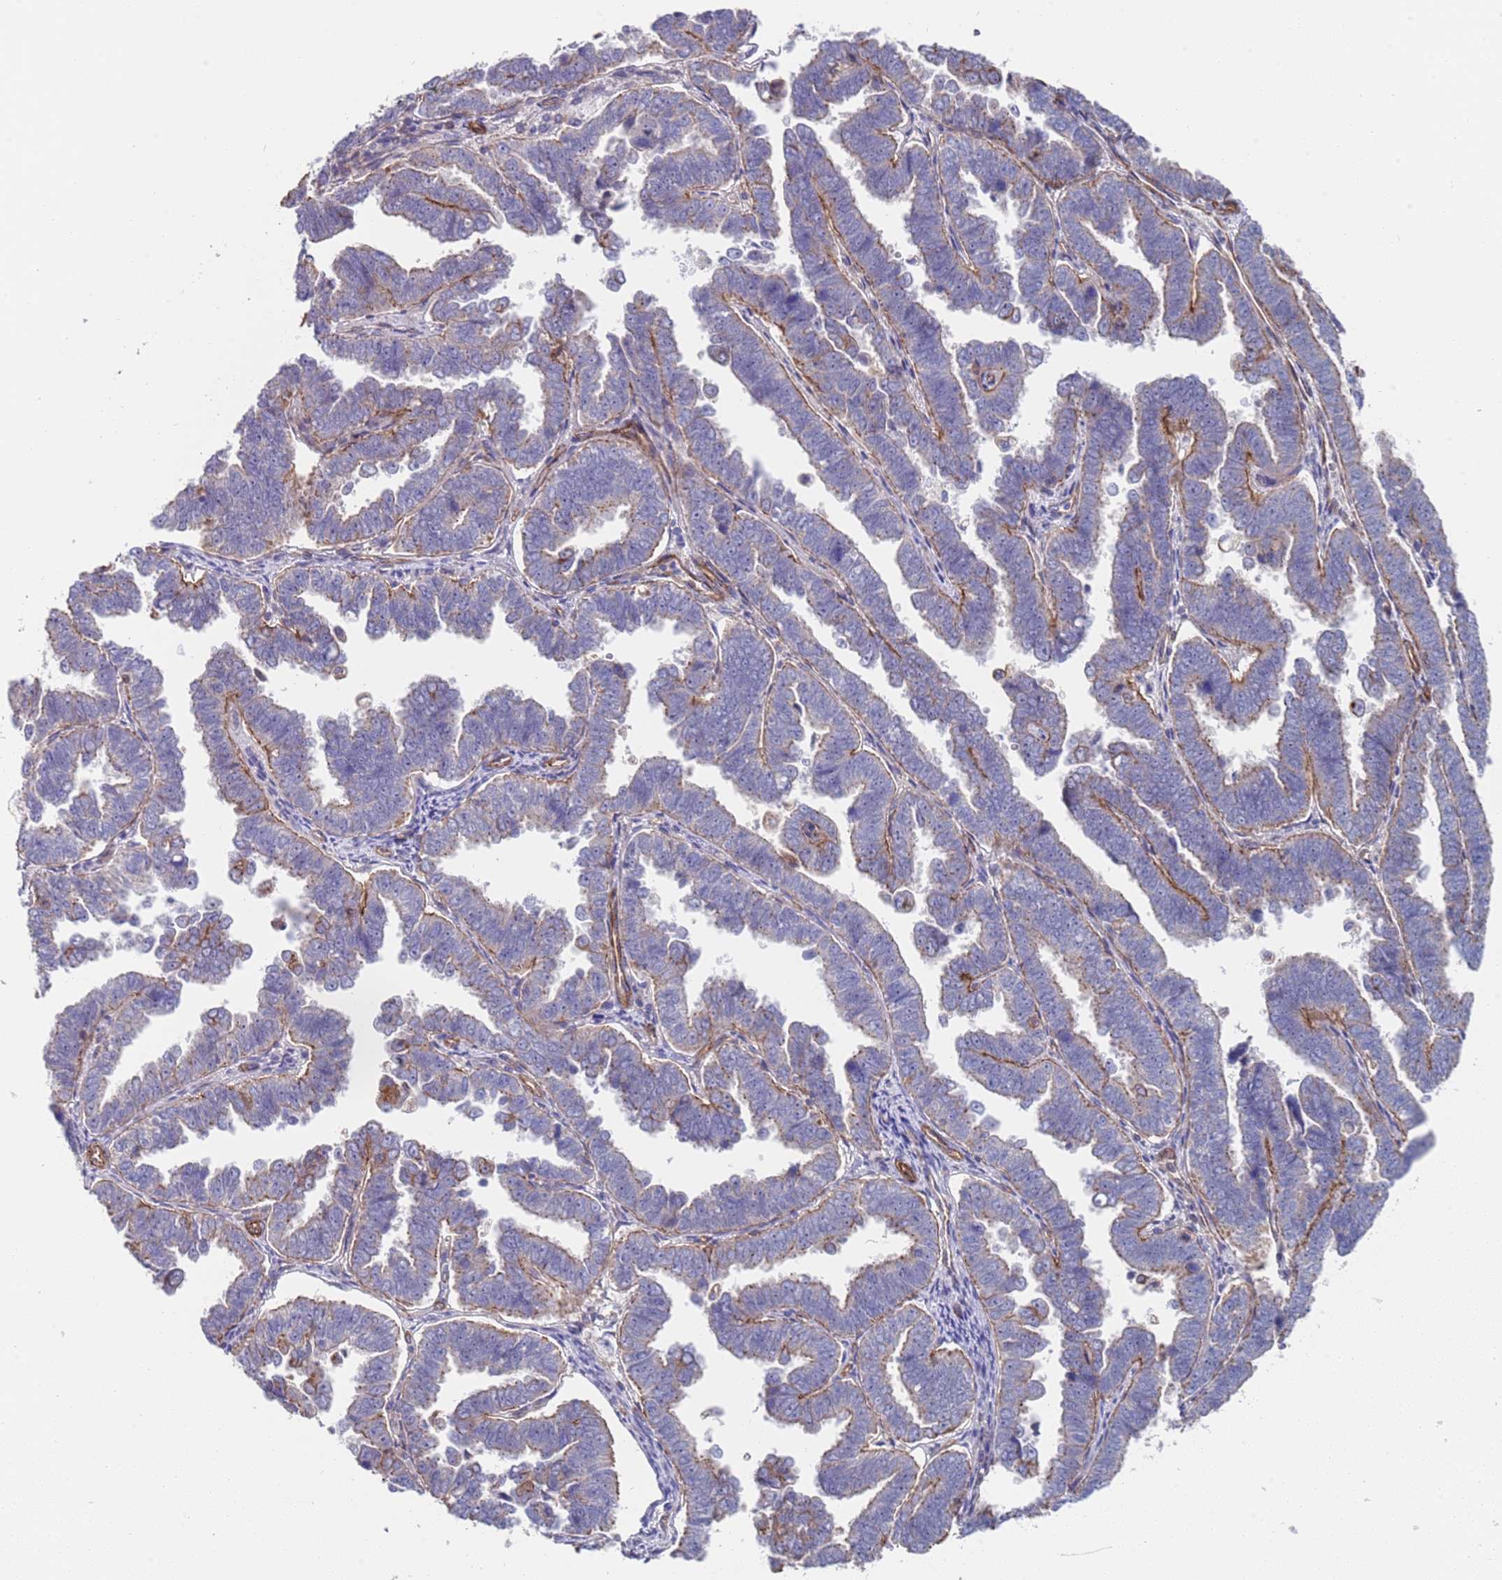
{"staining": {"intensity": "moderate", "quantity": "<25%", "location": "cytoplasmic/membranous"}, "tissue": "endometrial cancer", "cell_type": "Tumor cells", "image_type": "cancer", "snomed": [{"axis": "morphology", "description": "Adenocarcinoma, NOS"}, {"axis": "topography", "description": "Endometrium"}], "caption": "DAB (3,3'-diaminobenzidine) immunohistochemical staining of human adenocarcinoma (endometrial) shows moderate cytoplasmic/membranous protein positivity in approximately <25% of tumor cells.", "gene": "JAKMIP2", "patient": {"sex": "female", "age": 75}}